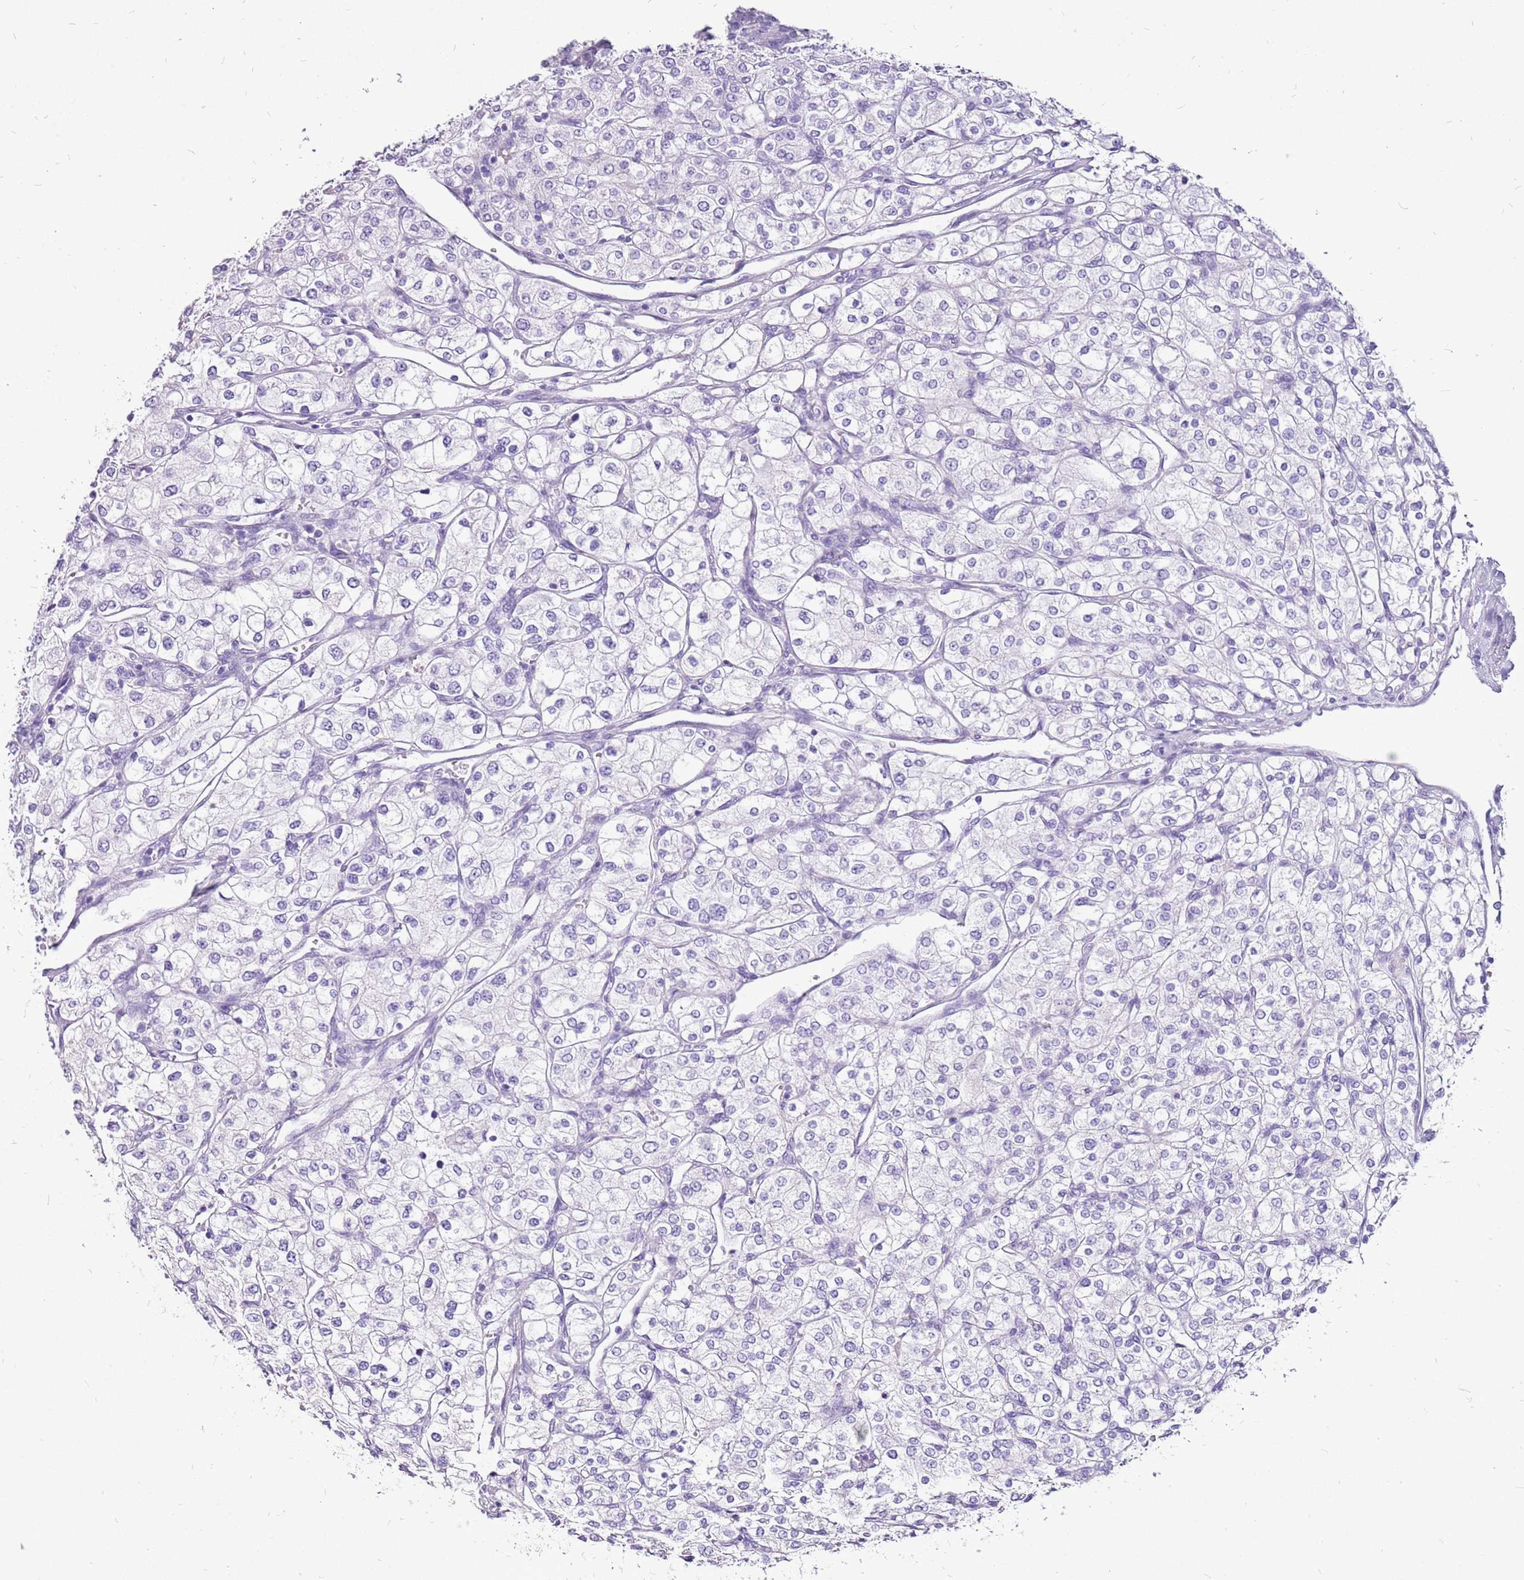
{"staining": {"intensity": "negative", "quantity": "none", "location": "none"}, "tissue": "renal cancer", "cell_type": "Tumor cells", "image_type": "cancer", "snomed": [{"axis": "morphology", "description": "Adenocarcinoma, NOS"}, {"axis": "topography", "description": "Kidney"}], "caption": "Tumor cells show no significant expression in renal adenocarcinoma.", "gene": "ACSS3", "patient": {"sex": "male", "age": 80}}